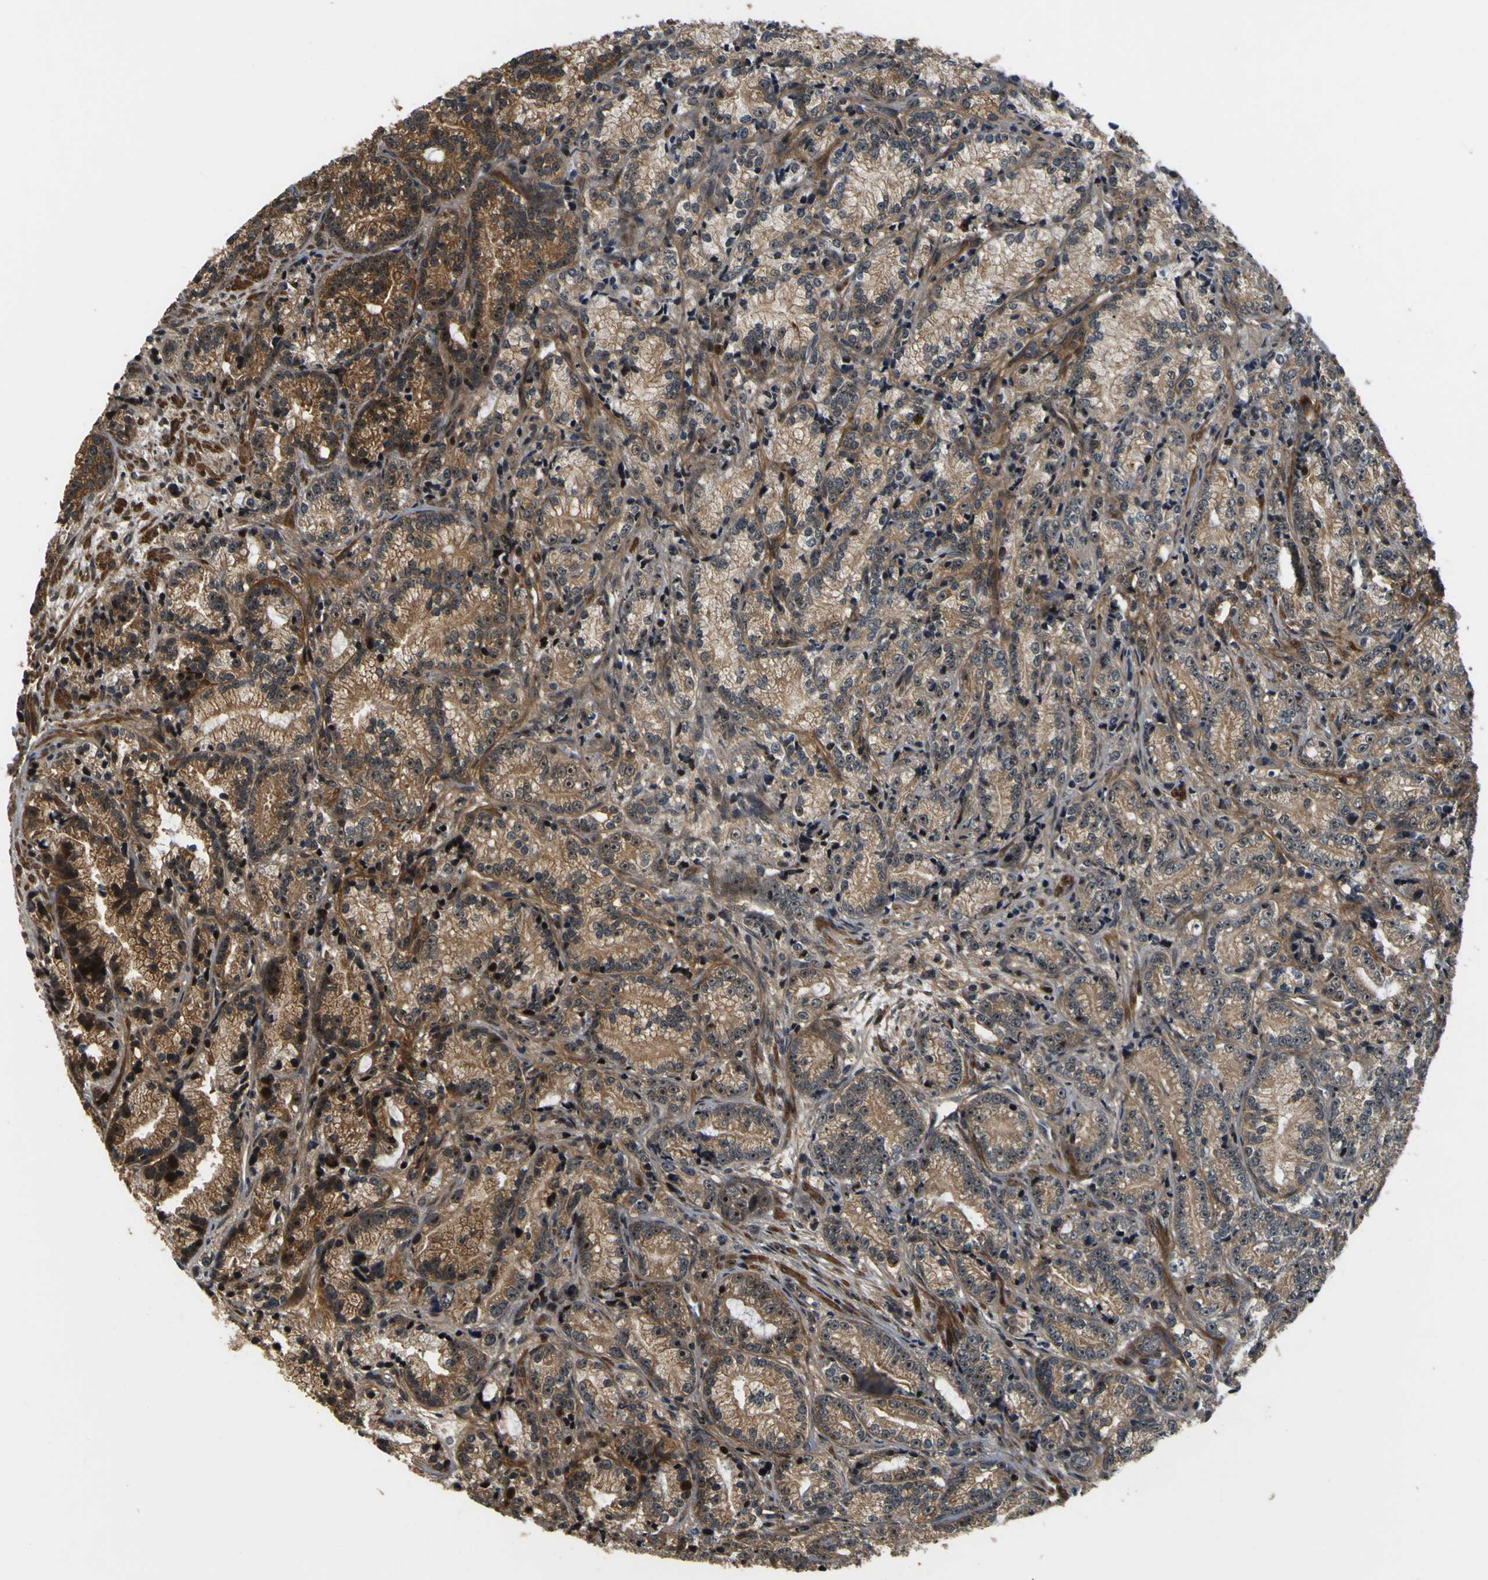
{"staining": {"intensity": "moderate", "quantity": ">75%", "location": "cytoplasmic/membranous,nuclear"}, "tissue": "prostate cancer", "cell_type": "Tumor cells", "image_type": "cancer", "snomed": [{"axis": "morphology", "description": "Adenocarcinoma, Low grade"}, {"axis": "topography", "description": "Prostate"}], "caption": "Prostate cancer (low-grade adenocarcinoma) stained with a brown dye reveals moderate cytoplasmic/membranous and nuclear positive positivity in approximately >75% of tumor cells.", "gene": "LRP4", "patient": {"sex": "male", "age": 89}}